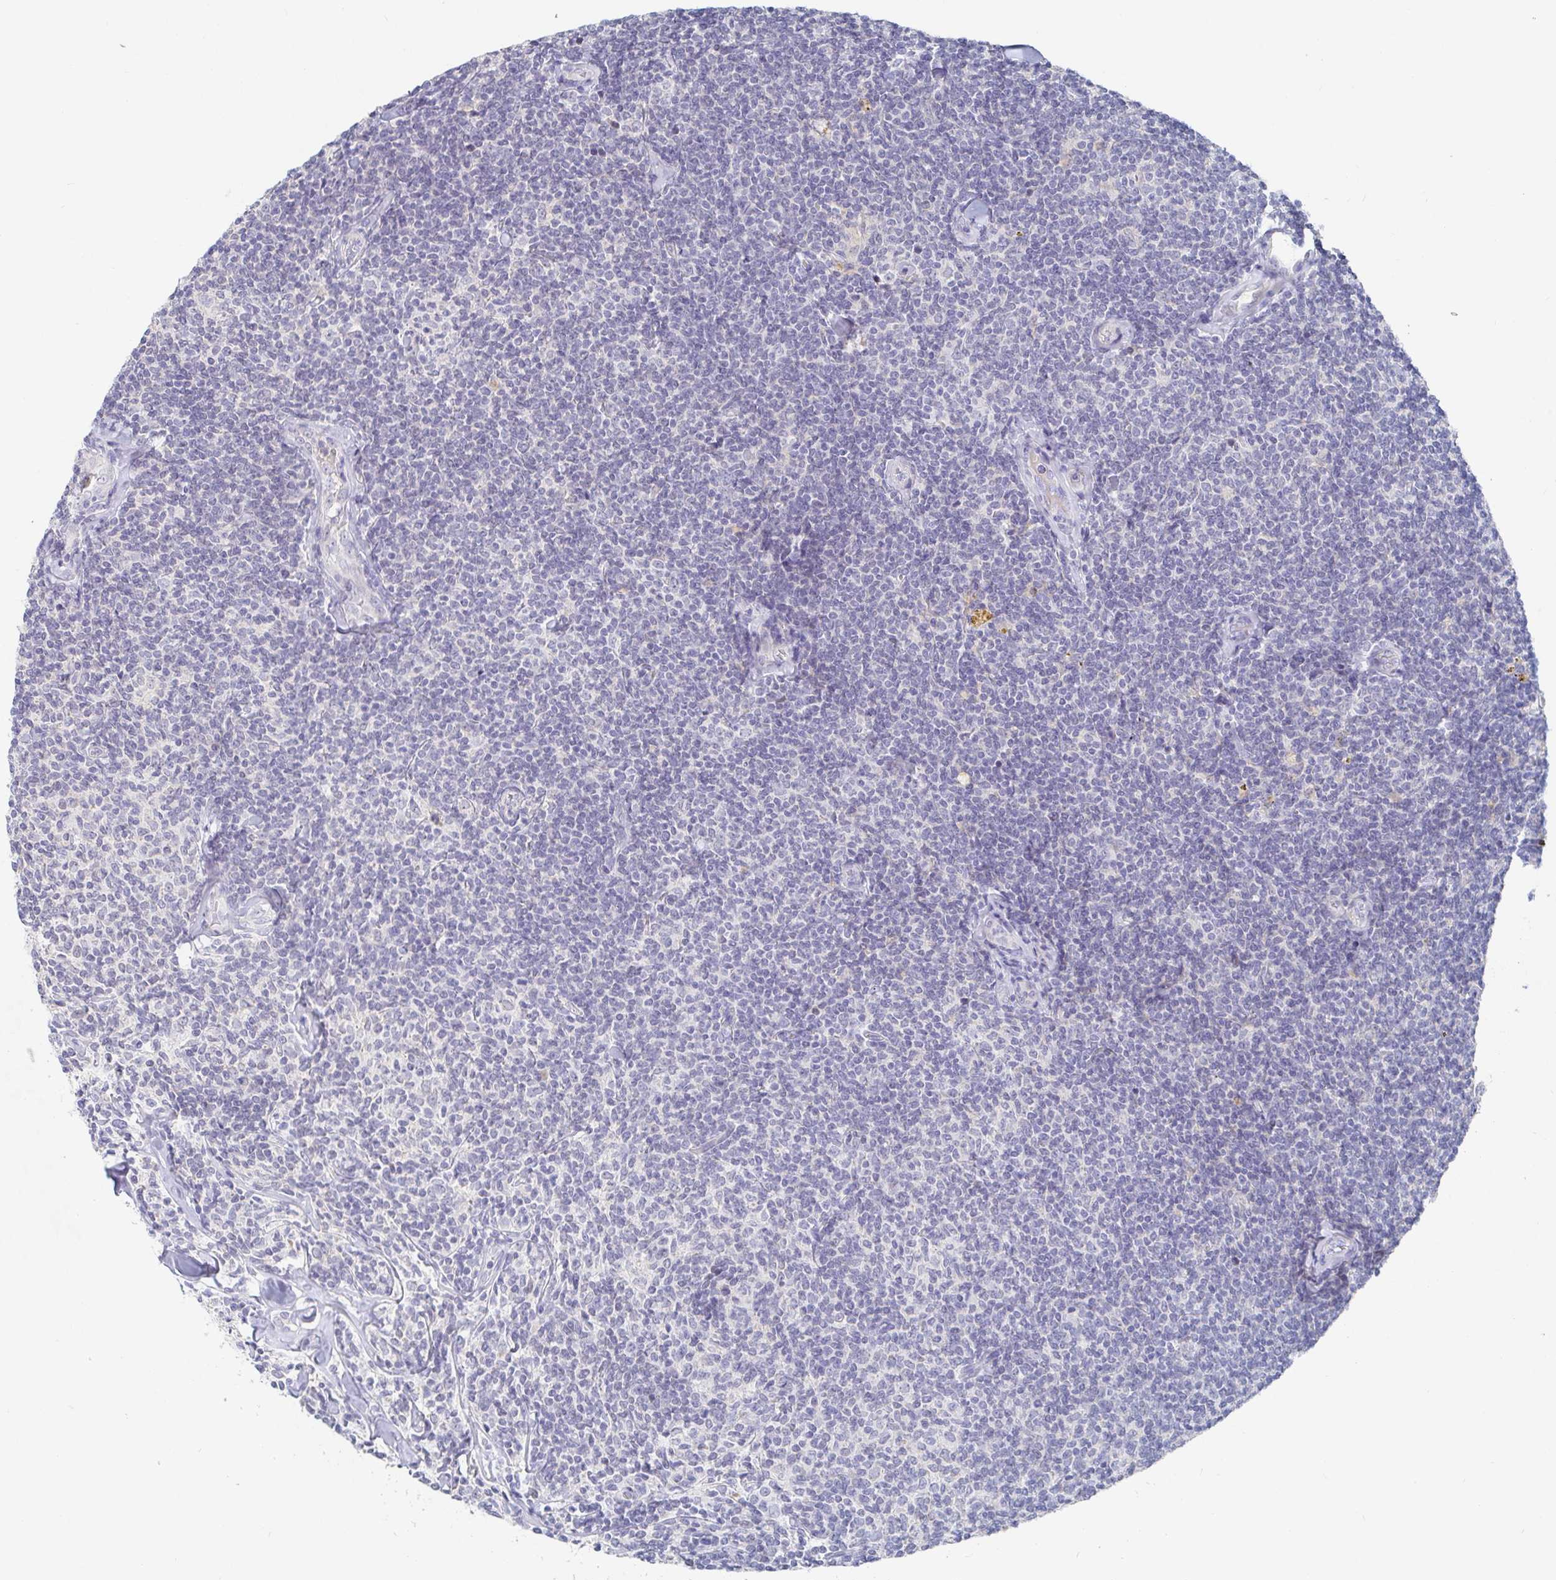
{"staining": {"intensity": "negative", "quantity": "none", "location": "none"}, "tissue": "lymphoma", "cell_type": "Tumor cells", "image_type": "cancer", "snomed": [{"axis": "morphology", "description": "Malignant lymphoma, non-Hodgkin's type, Low grade"}, {"axis": "topography", "description": "Lymph node"}], "caption": "A micrograph of human lymphoma is negative for staining in tumor cells.", "gene": "ZNF430", "patient": {"sex": "female", "age": 56}}